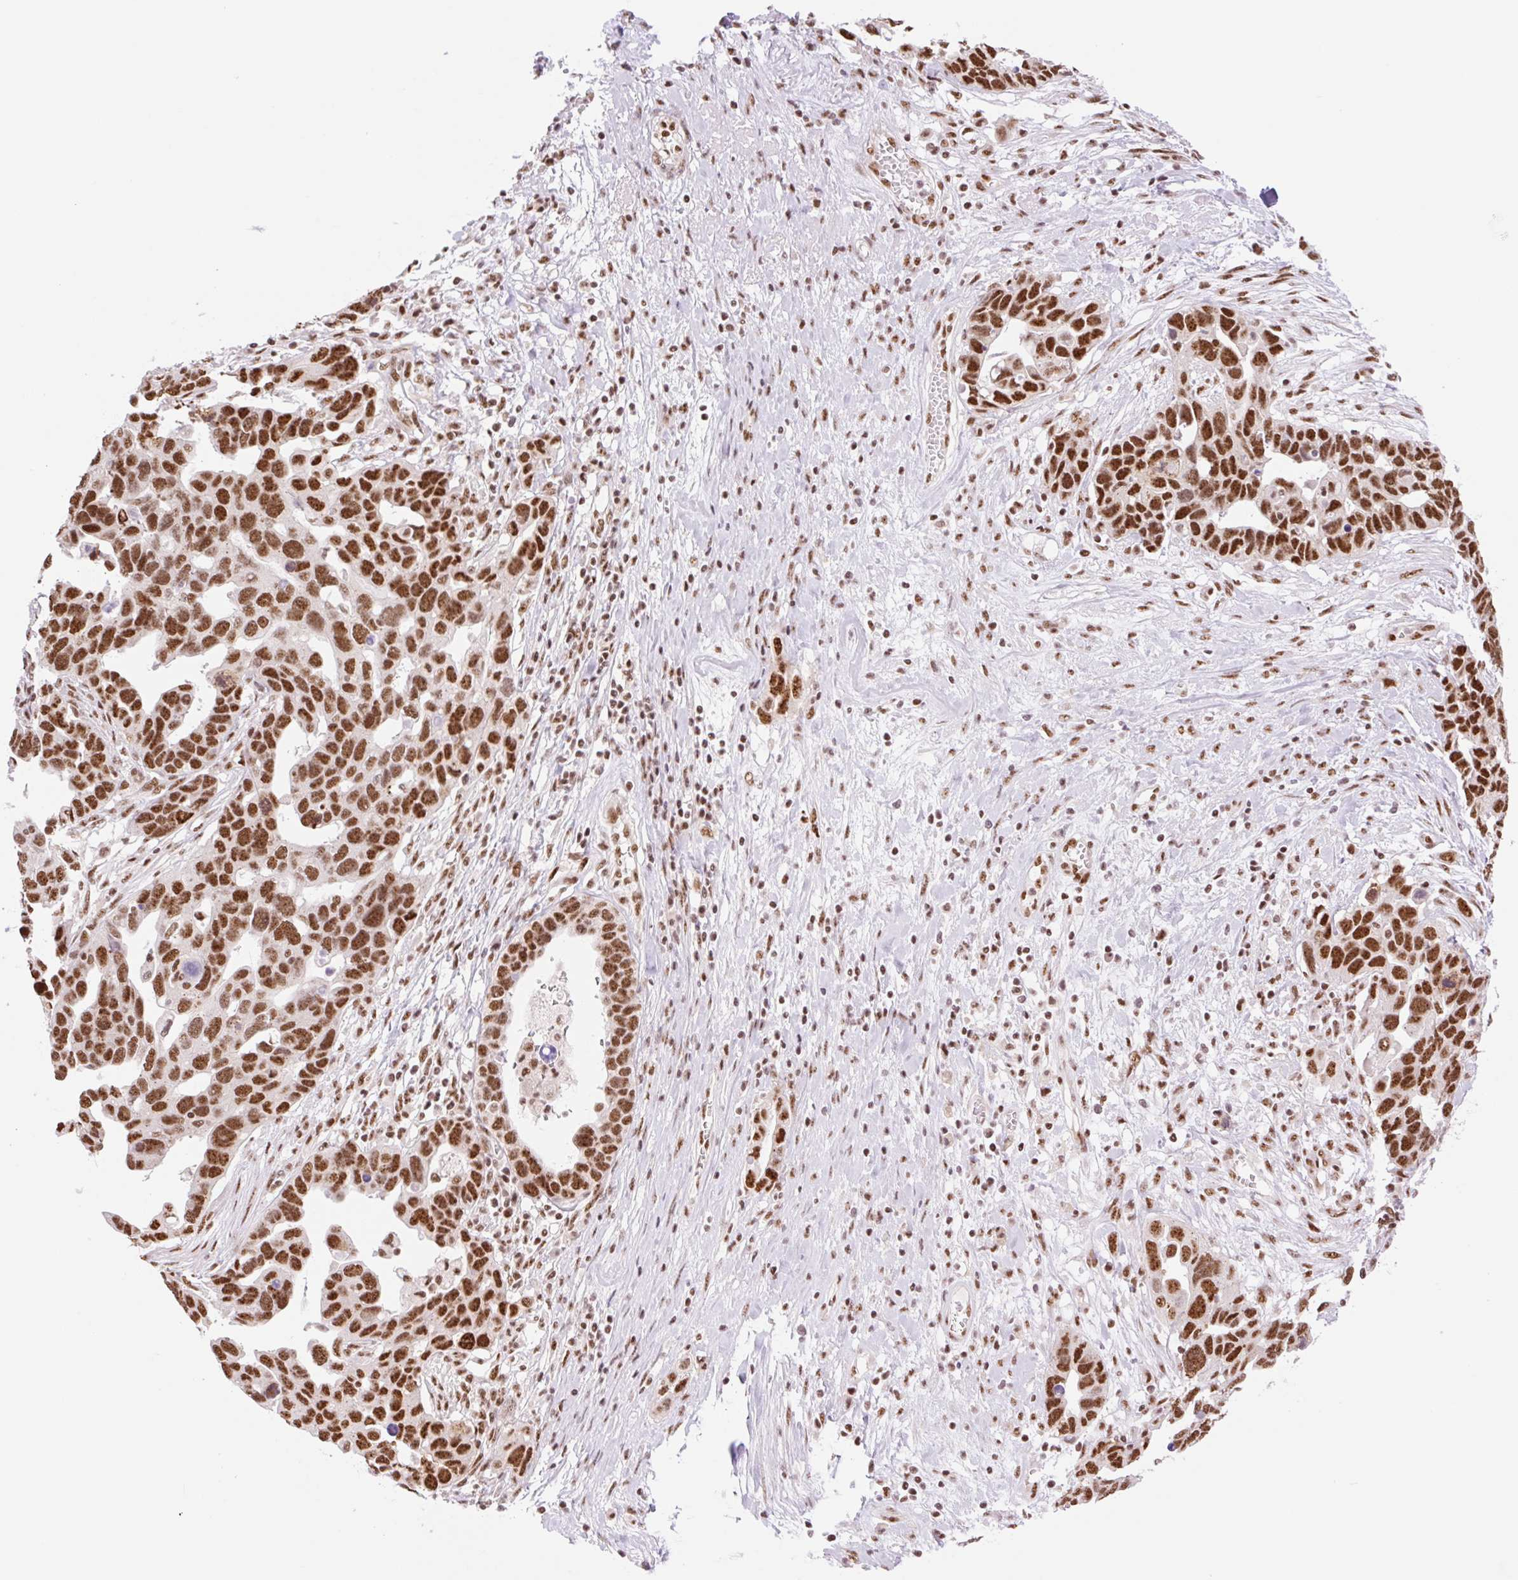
{"staining": {"intensity": "strong", "quantity": ">75%", "location": "nuclear"}, "tissue": "ovarian cancer", "cell_type": "Tumor cells", "image_type": "cancer", "snomed": [{"axis": "morphology", "description": "Cystadenocarcinoma, serous, NOS"}, {"axis": "topography", "description": "Ovary"}], "caption": "IHC of human serous cystadenocarcinoma (ovarian) shows high levels of strong nuclear expression in about >75% of tumor cells. The staining was performed using DAB (3,3'-diaminobenzidine), with brown indicating positive protein expression. Nuclei are stained blue with hematoxylin.", "gene": "PRDM11", "patient": {"sex": "female", "age": 54}}